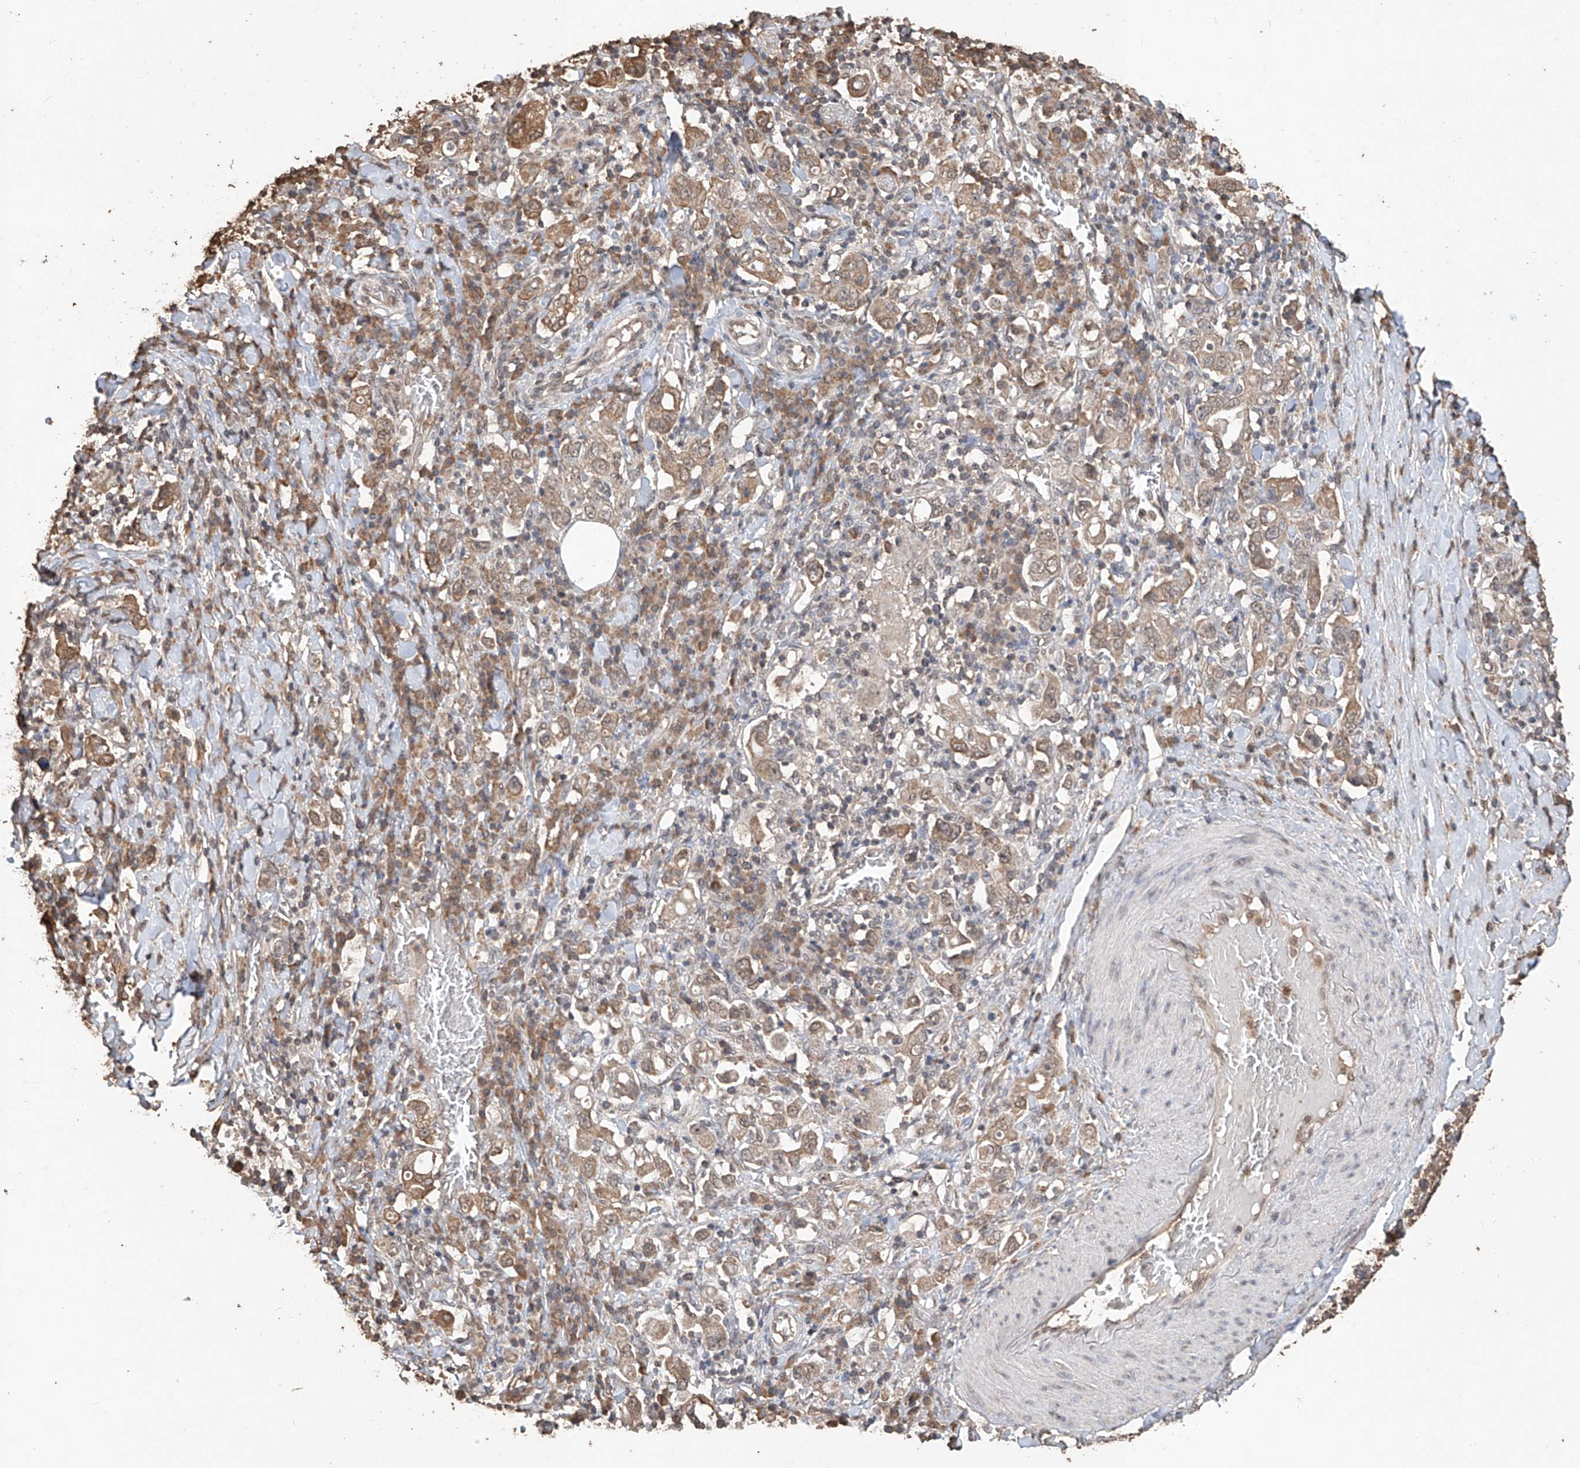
{"staining": {"intensity": "moderate", "quantity": ">75%", "location": "cytoplasmic/membranous"}, "tissue": "stomach cancer", "cell_type": "Tumor cells", "image_type": "cancer", "snomed": [{"axis": "morphology", "description": "Adenocarcinoma, NOS"}, {"axis": "topography", "description": "Stomach, upper"}], "caption": "Immunohistochemical staining of stomach adenocarcinoma exhibits medium levels of moderate cytoplasmic/membranous staining in about >75% of tumor cells.", "gene": "ELOVL1", "patient": {"sex": "male", "age": 62}}